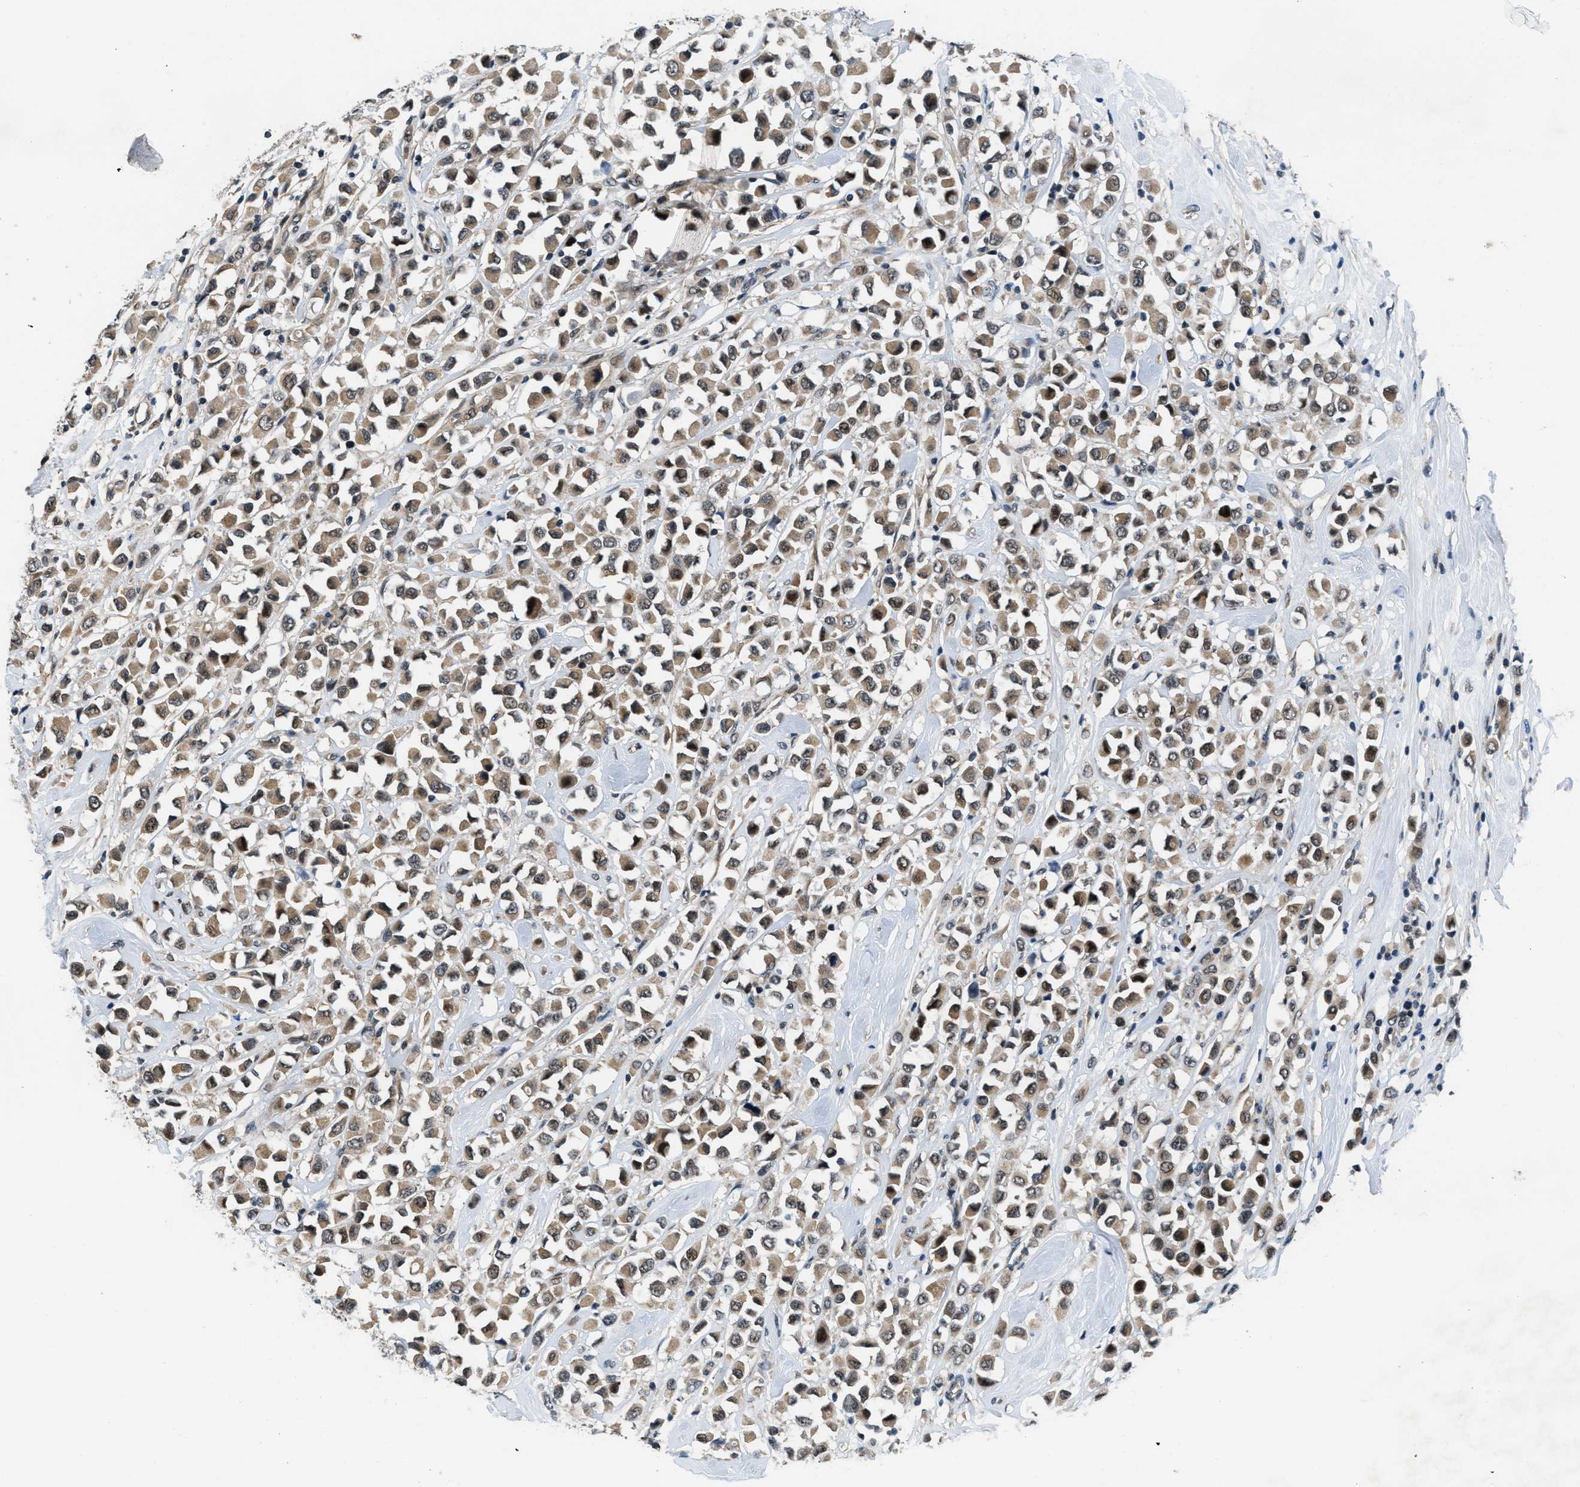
{"staining": {"intensity": "moderate", "quantity": ">75%", "location": "cytoplasmic/membranous,nuclear"}, "tissue": "breast cancer", "cell_type": "Tumor cells", "image_type": "cancer", "snomed": [{"axis": "morphology", "description": "Duct carcinoma"}, {"axis": "topography", "description": "Breast"}], "caption": "Tumor cells reveal medium levels of moderate cytoplasmic/membranous and nuclear staining in approximately >75% of cells in human breast cancer. The protein of interest is shown in brown color, while the nuclei are stained blue.", "gene": "SETD5", "patient": {"sex": "female", "age": 61}}